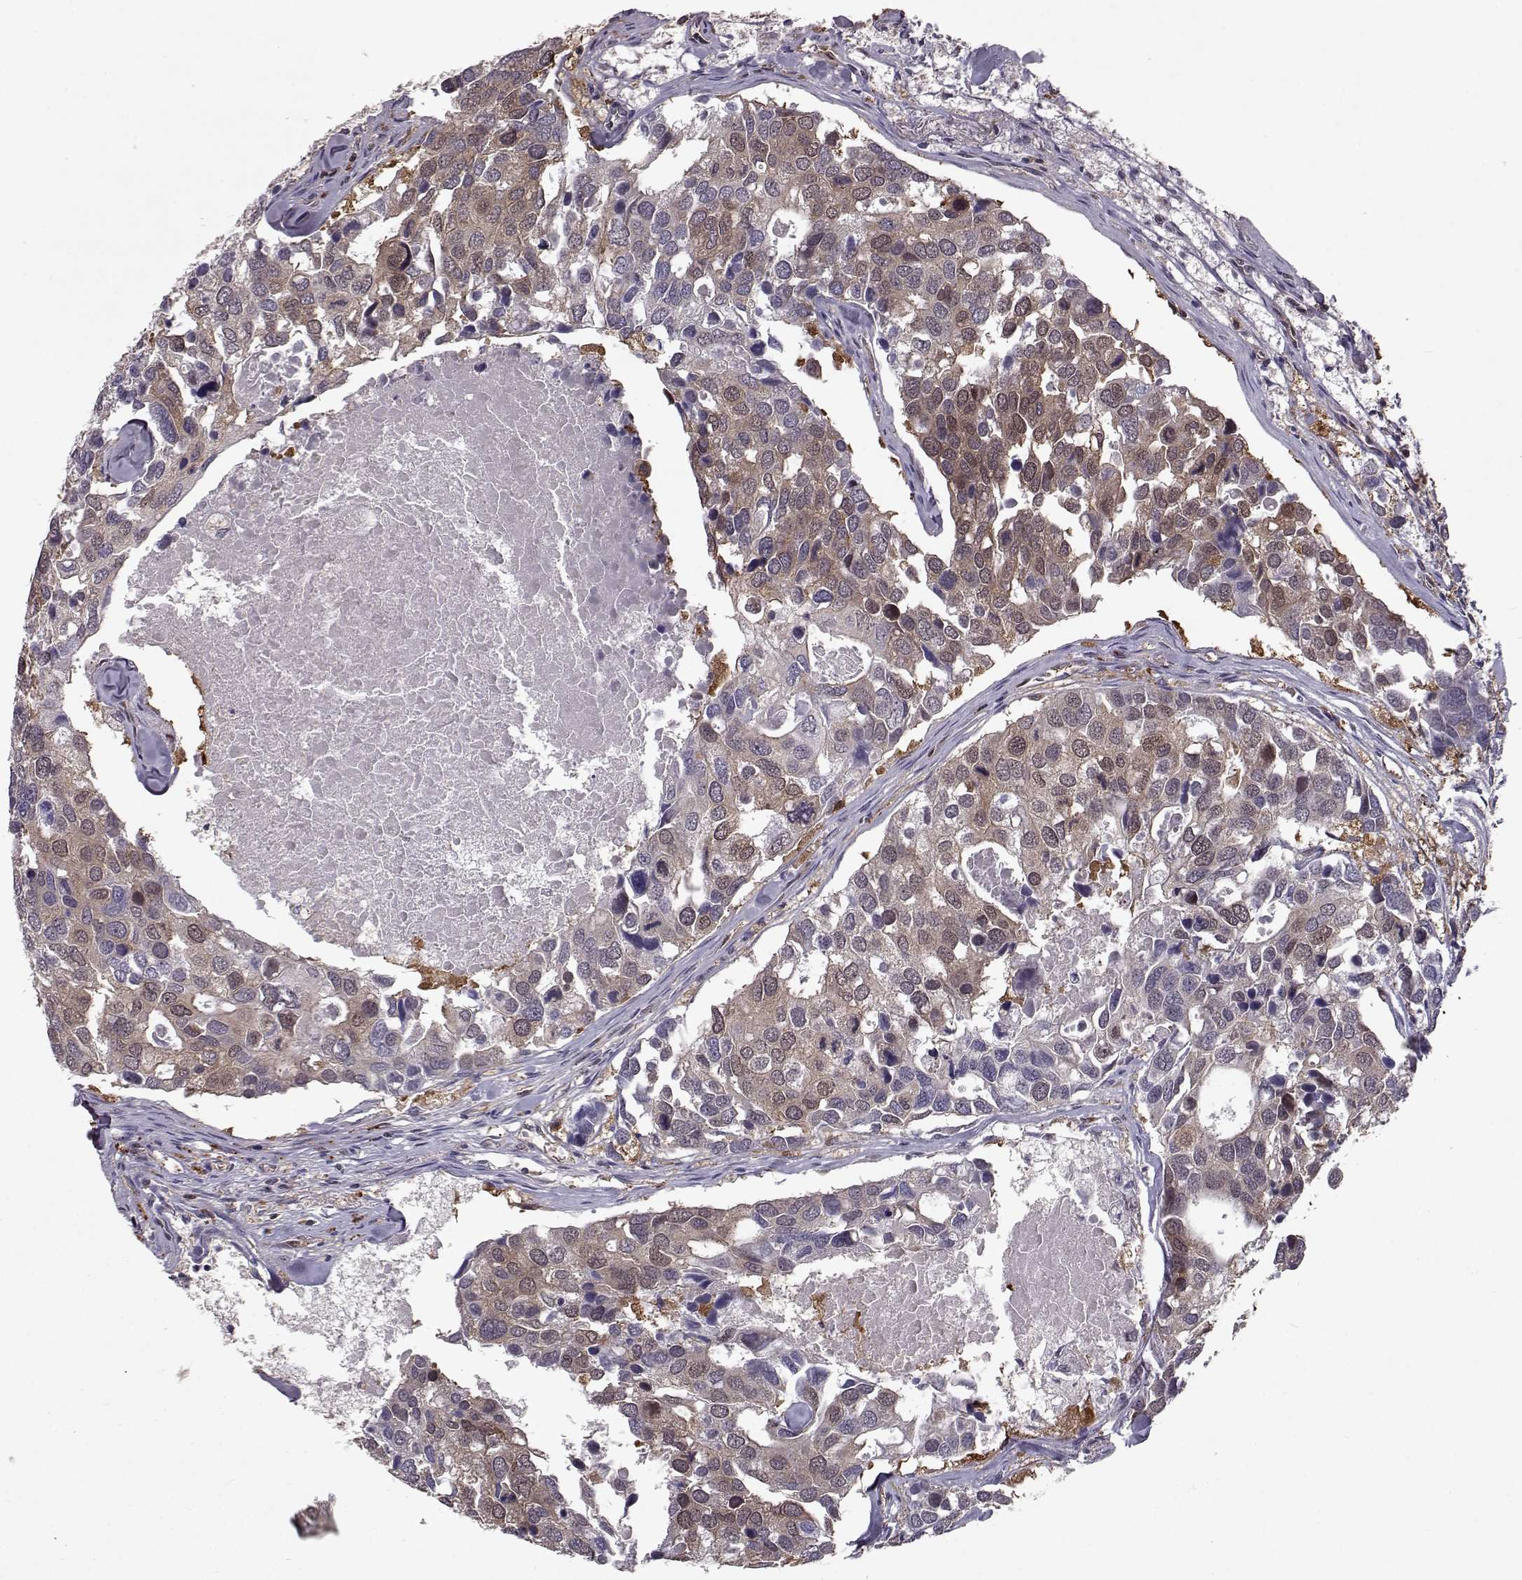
{"staining": {"intensity": "moderate", "quantity": "25%-75%", "location": "cytoplasmic/membranous"}, "tissue": "breast cancer", "cell_type": "Tumor cells", "image_type": "cancer", "snomed": [{"axis": "morphology", "description": "Duct carcinoma"}, {"axis": "topography", "description": "Breast"}], "caption": "Approximately 25%-75% of tumor cells in human breast cancer demonstrate moderate cytoplasmic/membranous protein expression as visualized by brown immunohistochemical staining.", "gene": "RANBP1", "patient": {"sex": "female", "age": 83}}